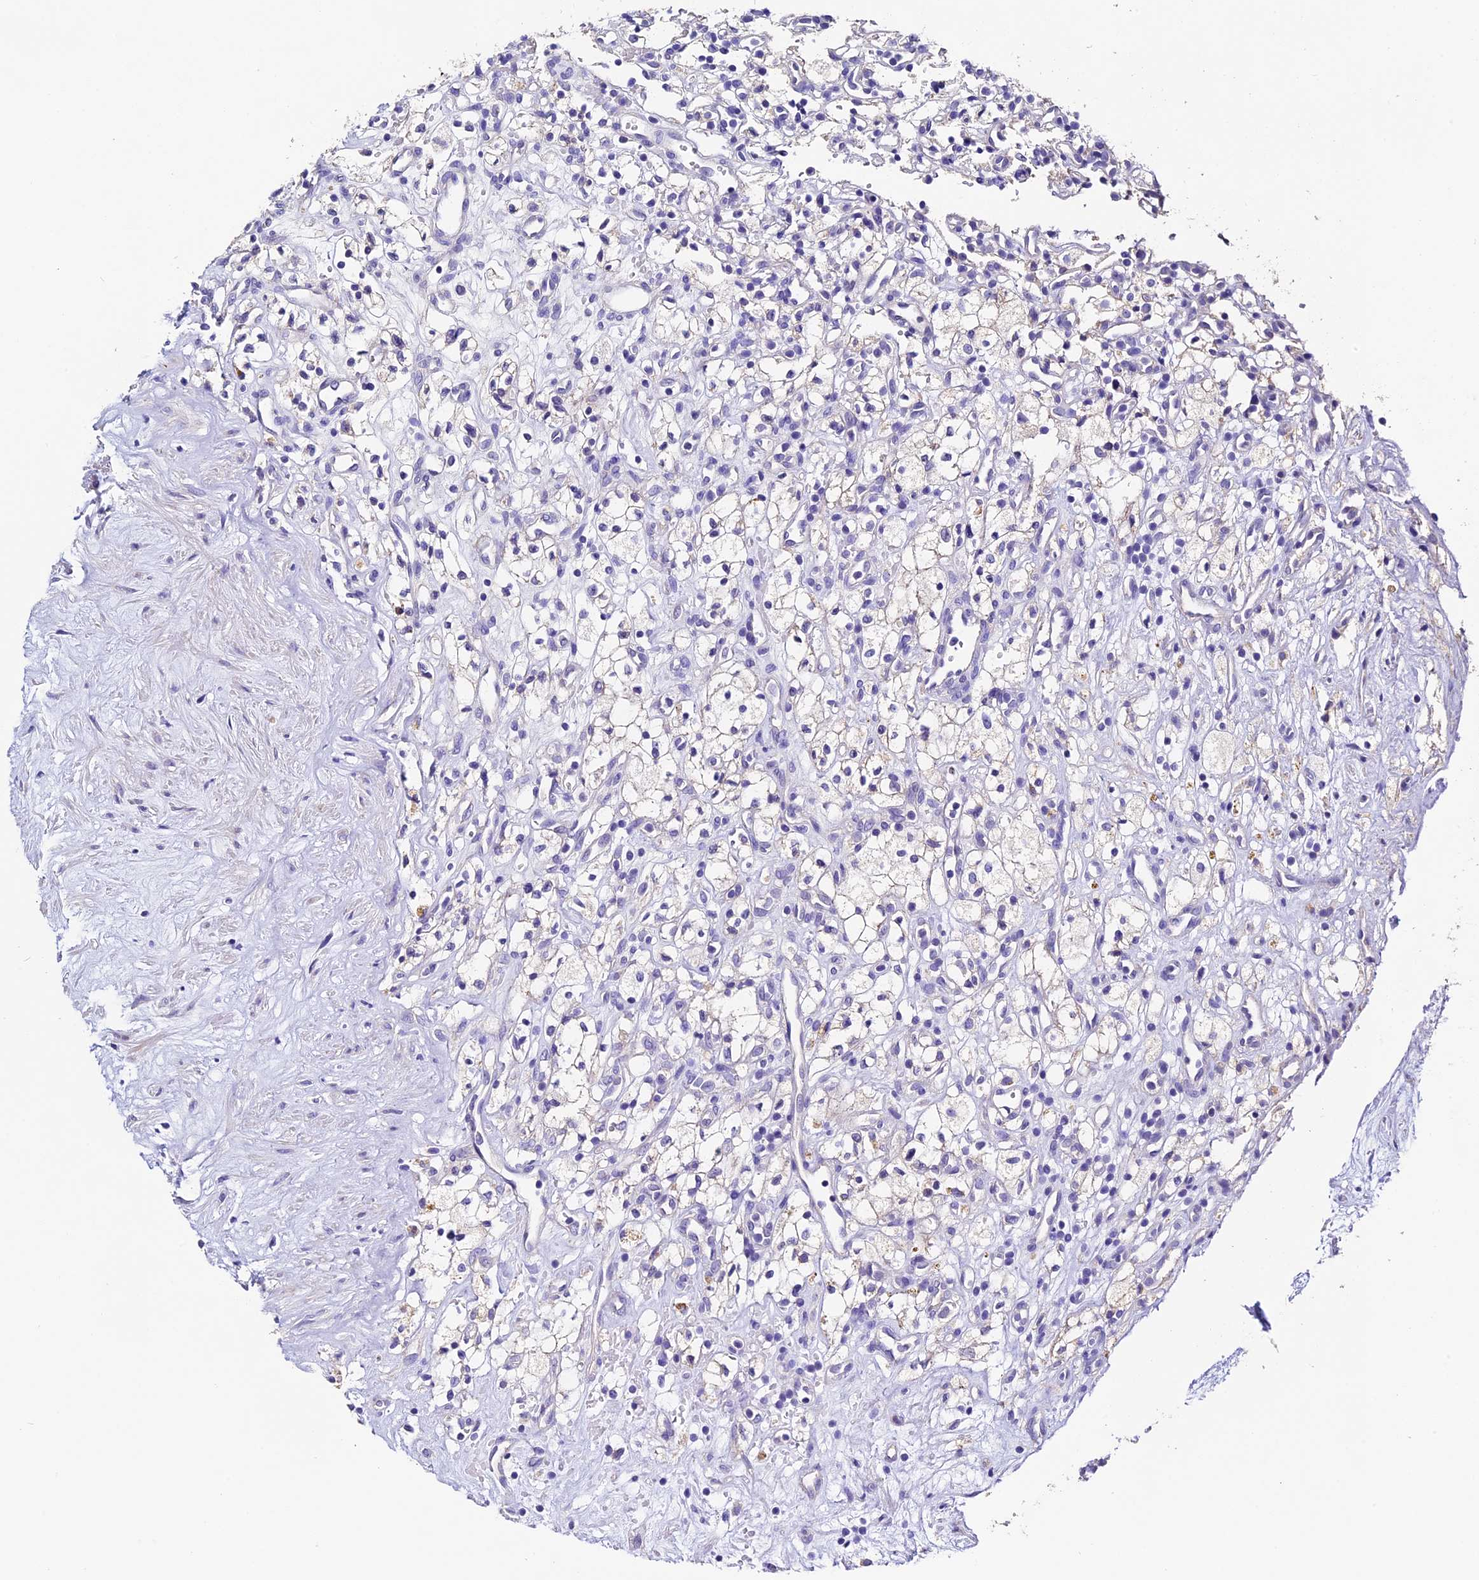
{"staining": {"intensity": "negative", "quantity": "none", "location": "none"}, "tissue": "renal cancer", "cell_type": "Tumor cells", "image_type": "cancer", "snomed": [{"axis": "morphology", "description": "Adenocarcinoma, NOS"}, {"axis": "topography", "description": "Kidney"}], "caption": "This is an immunohistochemistry (IHC) micrograph of human renal adenocarcinoma. There is no positivity in tumor cells.", "gene": "FBXW9", "patient": {"sex": "male", "age": 59}}